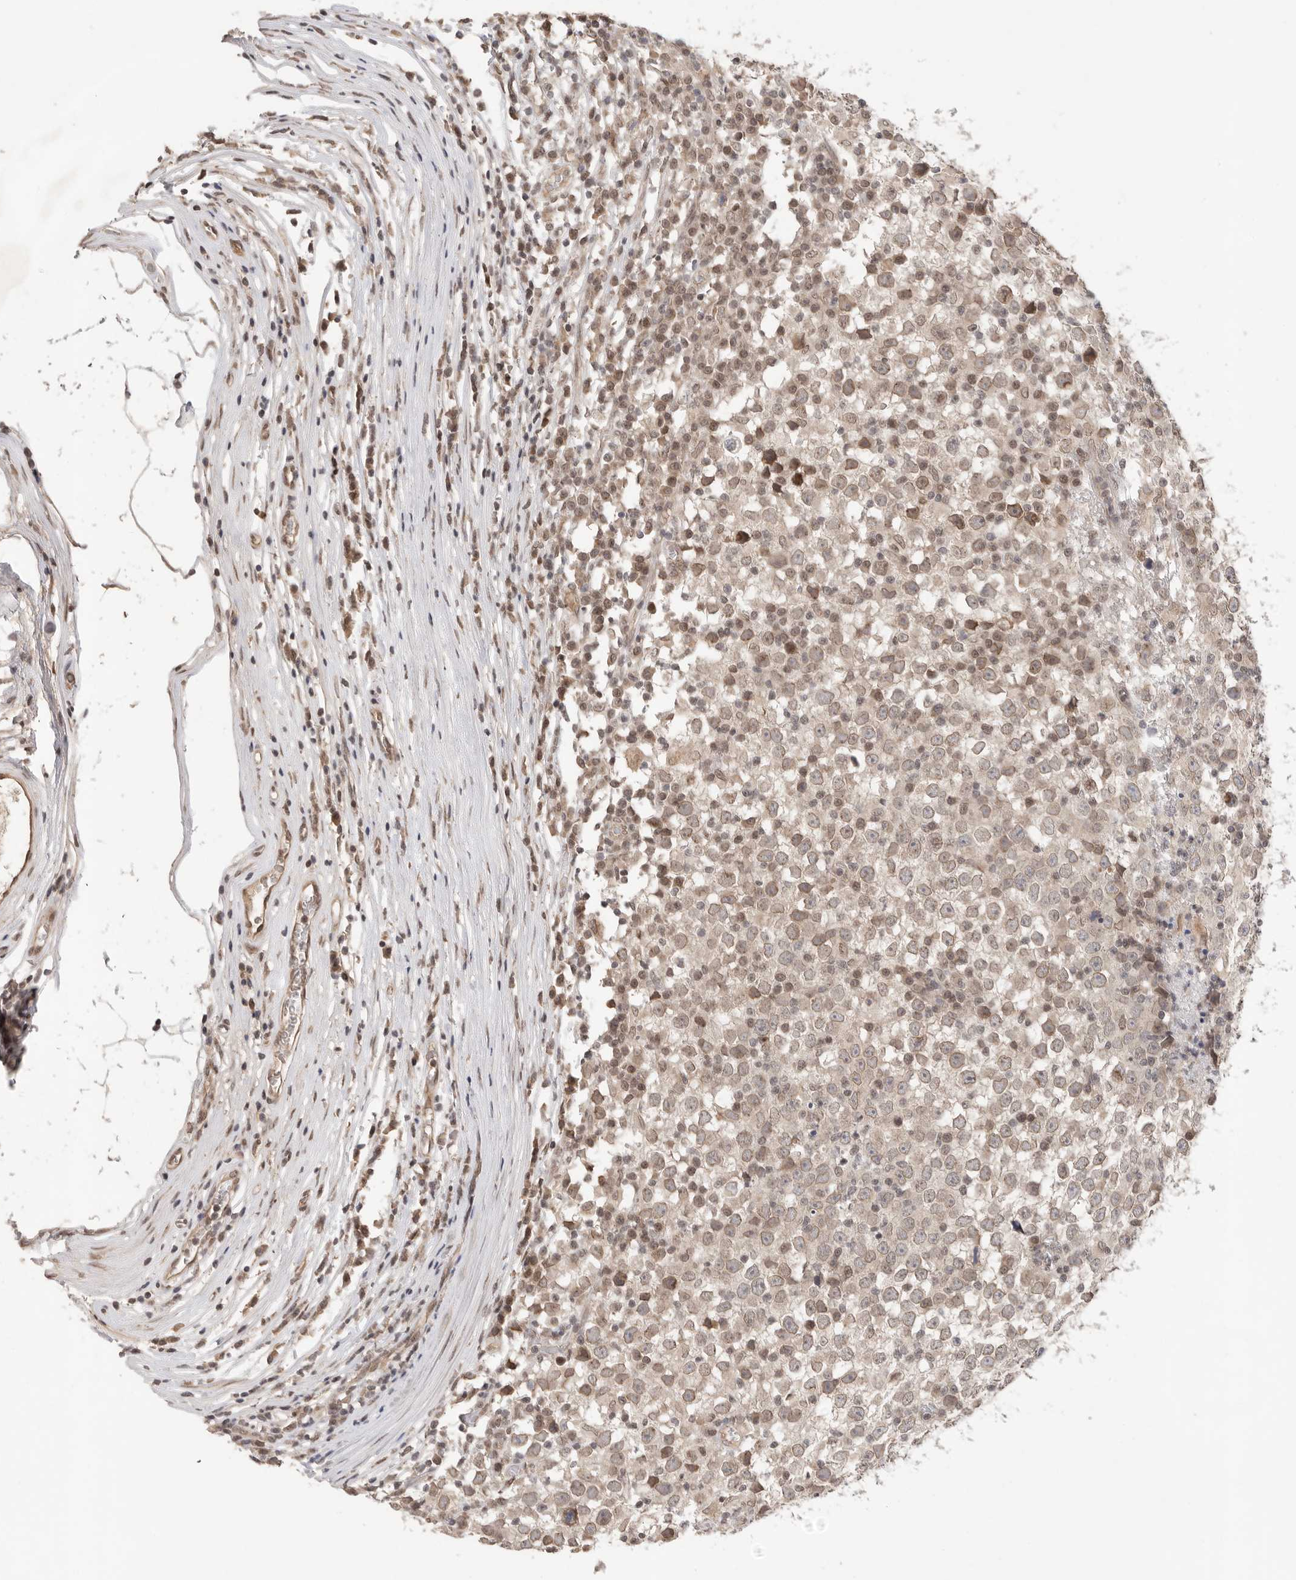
{"staining": {"intensity": "weak", "quantity": ">75%", "location": "cytoplasmic/membranous,nuclear"}, "tissue": "testis cancer", "cell_type": "Tumor cells", "image_type": "cancer", "snomed": [{"axis": "morphology", "description": "Seminoma, NOS"}, {"axis": "topography", "description": "Testis"}], "caption": "High-power microscopy captured an IHC histopathology image of testis cancer (seminoma), revealing weak cytoplasmic/membranous and nuclear staining in approximately >75% of tumor cells.", "gene": "LEMD3", "patient": {"sex": "male", "age": 65}}